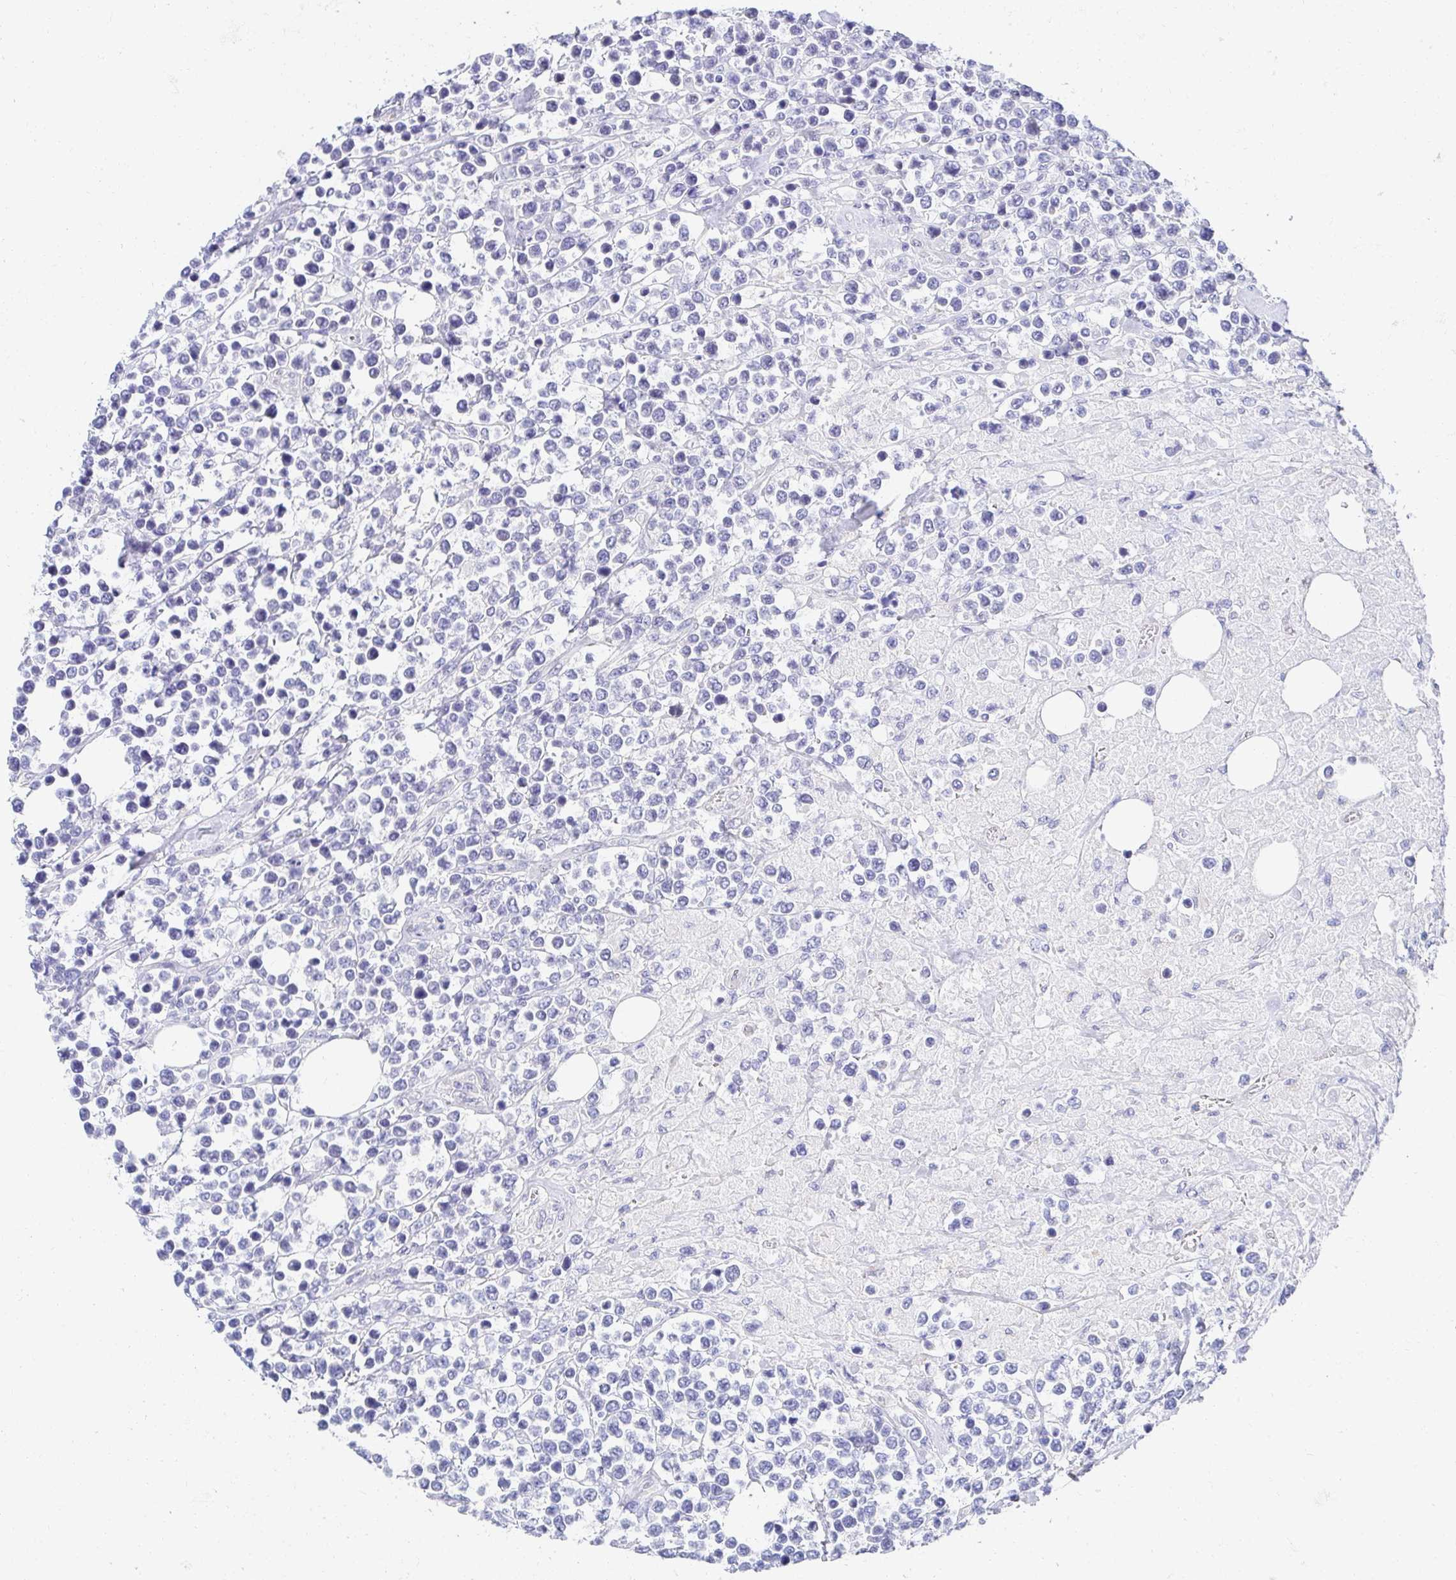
{"staining": {"intensity": "negative", "quantity": "none", "location": "none"}, "tissue": "lymphoma", "cell_type": "Tumor cells", "image_type": "cancer", "snomed": [{"axis": "morphology", "description": "Malignant lymphoma, non-Hodgkin's type, High grade"}, {"axis": "topography", "description": "Soft tissue"}], "caption": "This is a histopathology image of immunohistochemistry (IHC) staining of high-grade malignant lymphoma, non-Hodgkin's type, which shows no expression in tumor cells.", "gene": "AKAP14", "patient": {"sex": "female", "age": 56}}